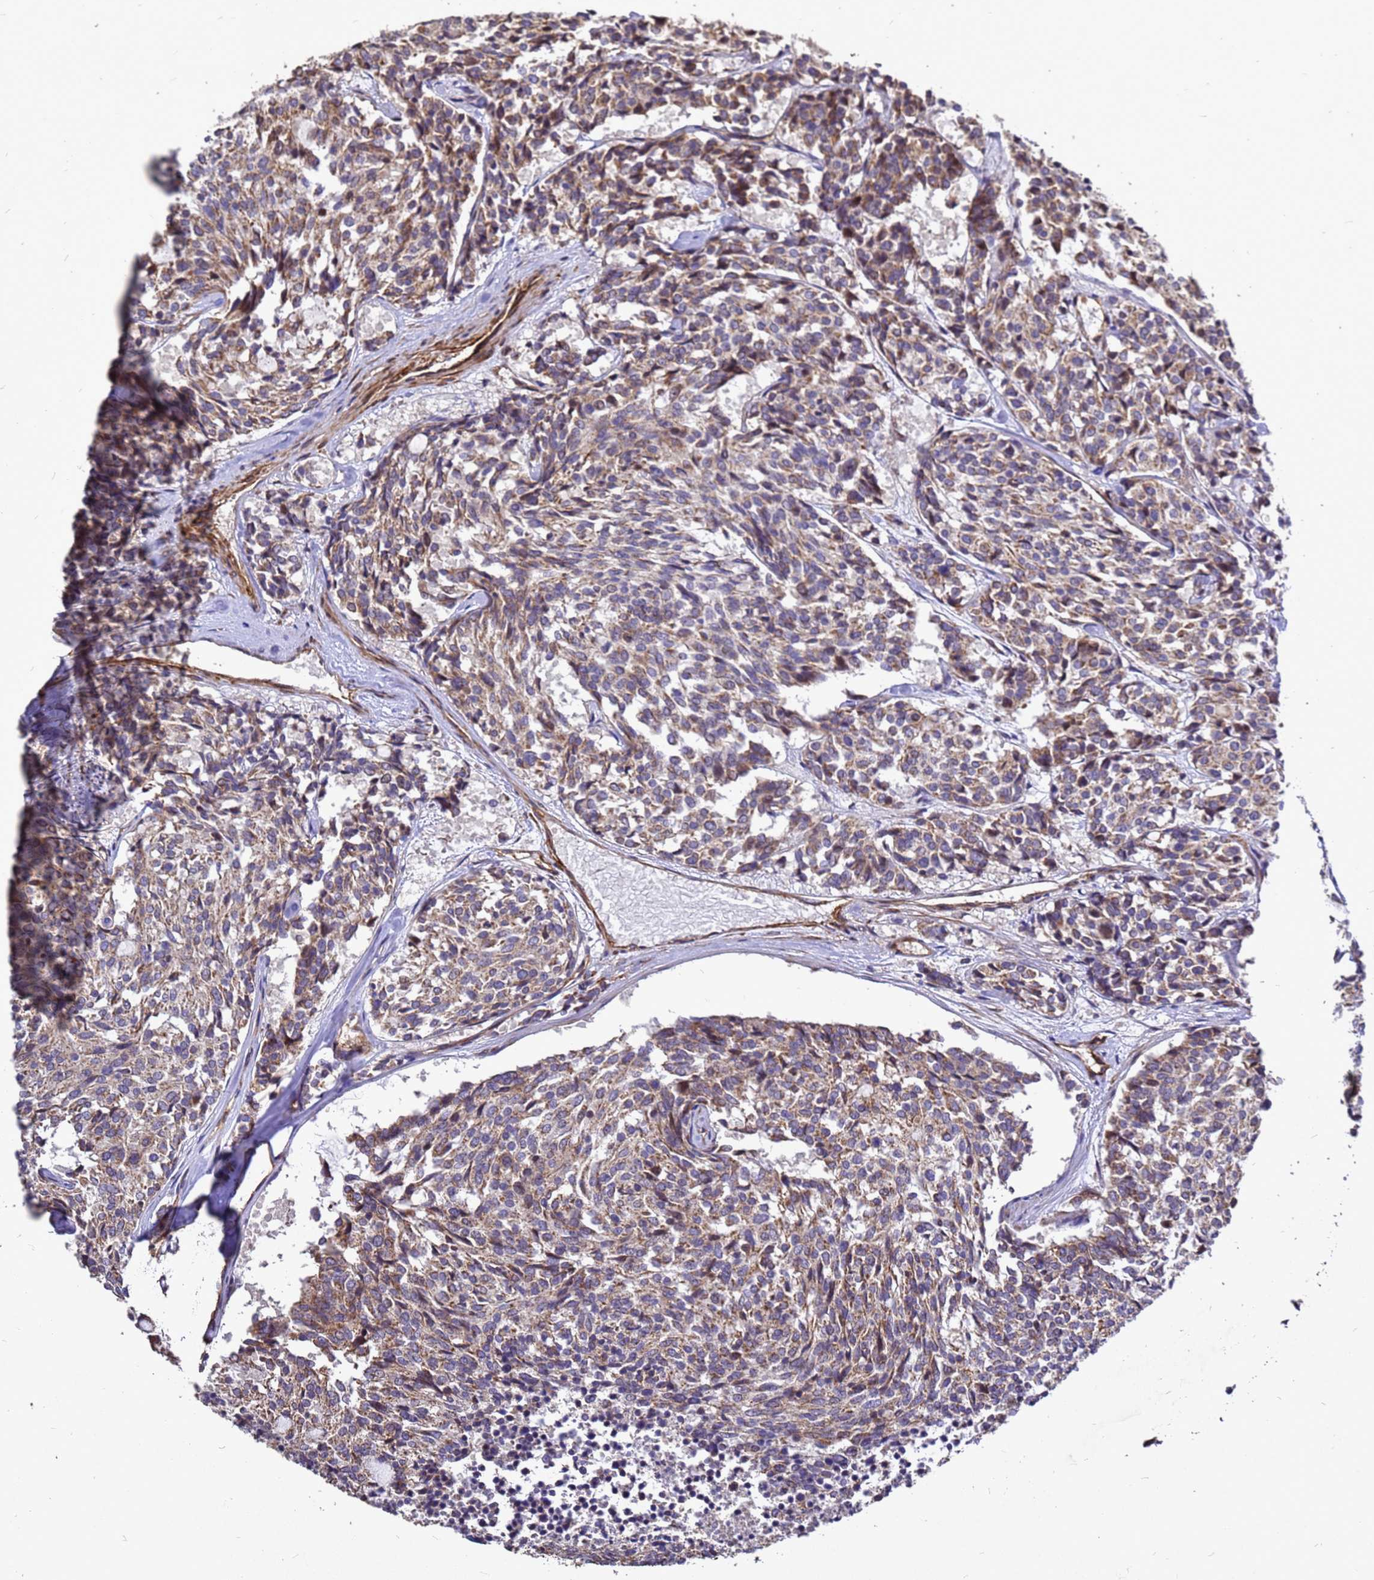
{"staining": {"intensity": "moderate", "quantity": ">75%", "location": "cytoplasmic/membranous"}, "tissue": "carcinoid", "cell_type": "Tumor cells", "image_type": "cancer", "snomed": [{"axis": "morphology", "description": "Carcinoid, malignant, NOS"}, {"axis": "topography", "description": "Pancreas"}], "caption": "Approximately >75% of tumor cells in human malignant carcinoid display moderate cytoplasmic/membranous protein positivity as visualized by brown immunohistochemical staining.", "gene": "RSPRY1", "patient": {"sex": "female", "age": 54}}